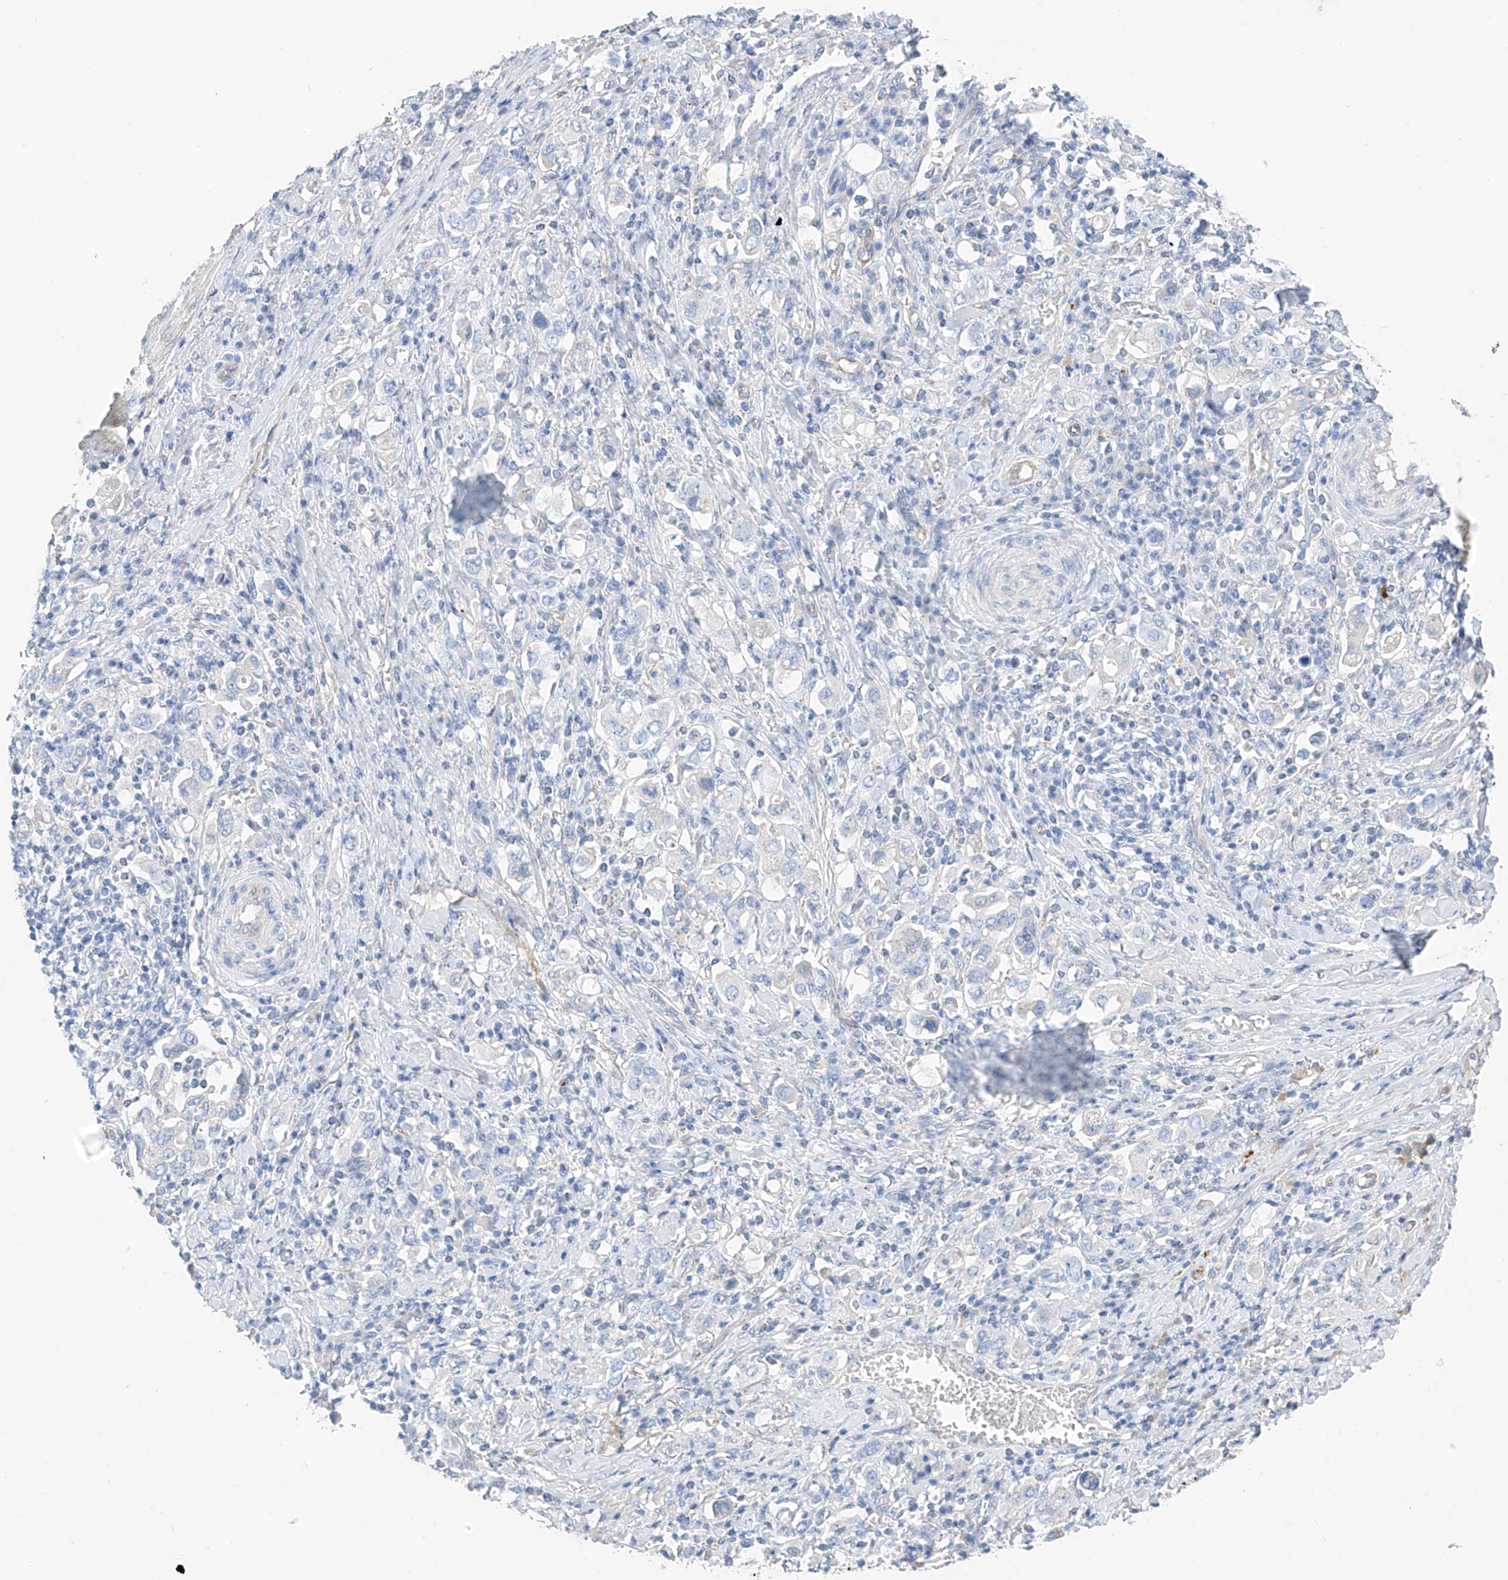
{"staining": {"intensity": "negative", "quantity": "none", "location": "none"}, "tissue": "stomach cancer", "cell_type": "Tumor cells", "image_type": "cancer", "snomed": [{"axis": "morphology", "description": "Adenocarcinoma, NOS"}, {"axis": "topography", "description": "Stomach, upper"}], "caption": "Tumor cells show no significant staining in stomach adenocarcinoma.", "gene": "ITGA9", "patient": {"sex": "male", "age": 62}}